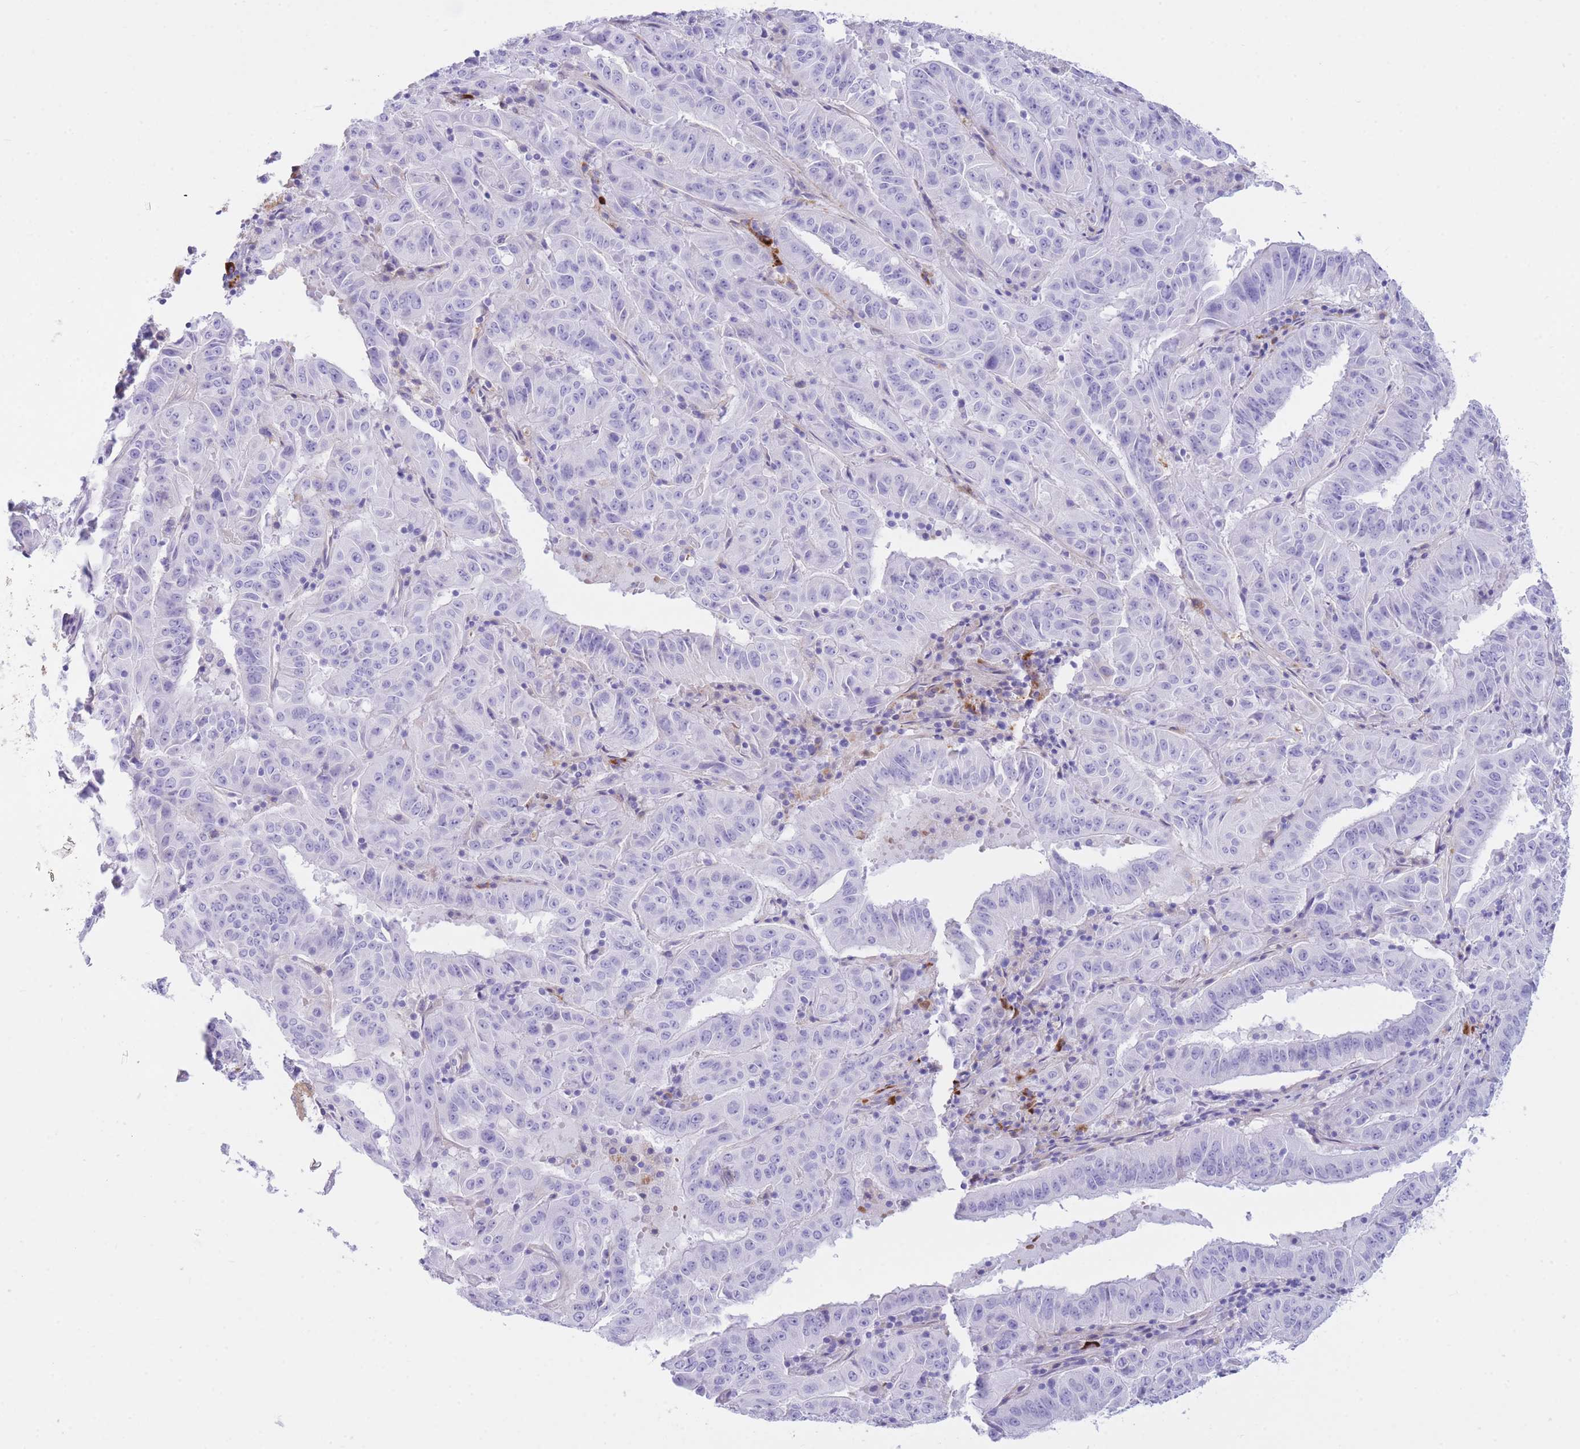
{"staining": {"intensity": "negative", "quantity": "none", "location": "none"}, "tissue": "pancreatic cancer", "cell_type": "Tumor cells", "image_type": "cancer", "snomed": [{"axis": "morphology", "description": "Adenocarcinoma, NOS"}, {"axis": "topography", "description": "Pancreas"}], "caption": "Immunohistochemistry (IHC) micrograph of neoplastic tissue: pancreatic adenocarcinoma stained with DAB exhibits no significant protein staining in tumor cells.", "gene": "PLBD1", "patient": {"sex": "male", "age": 63}}